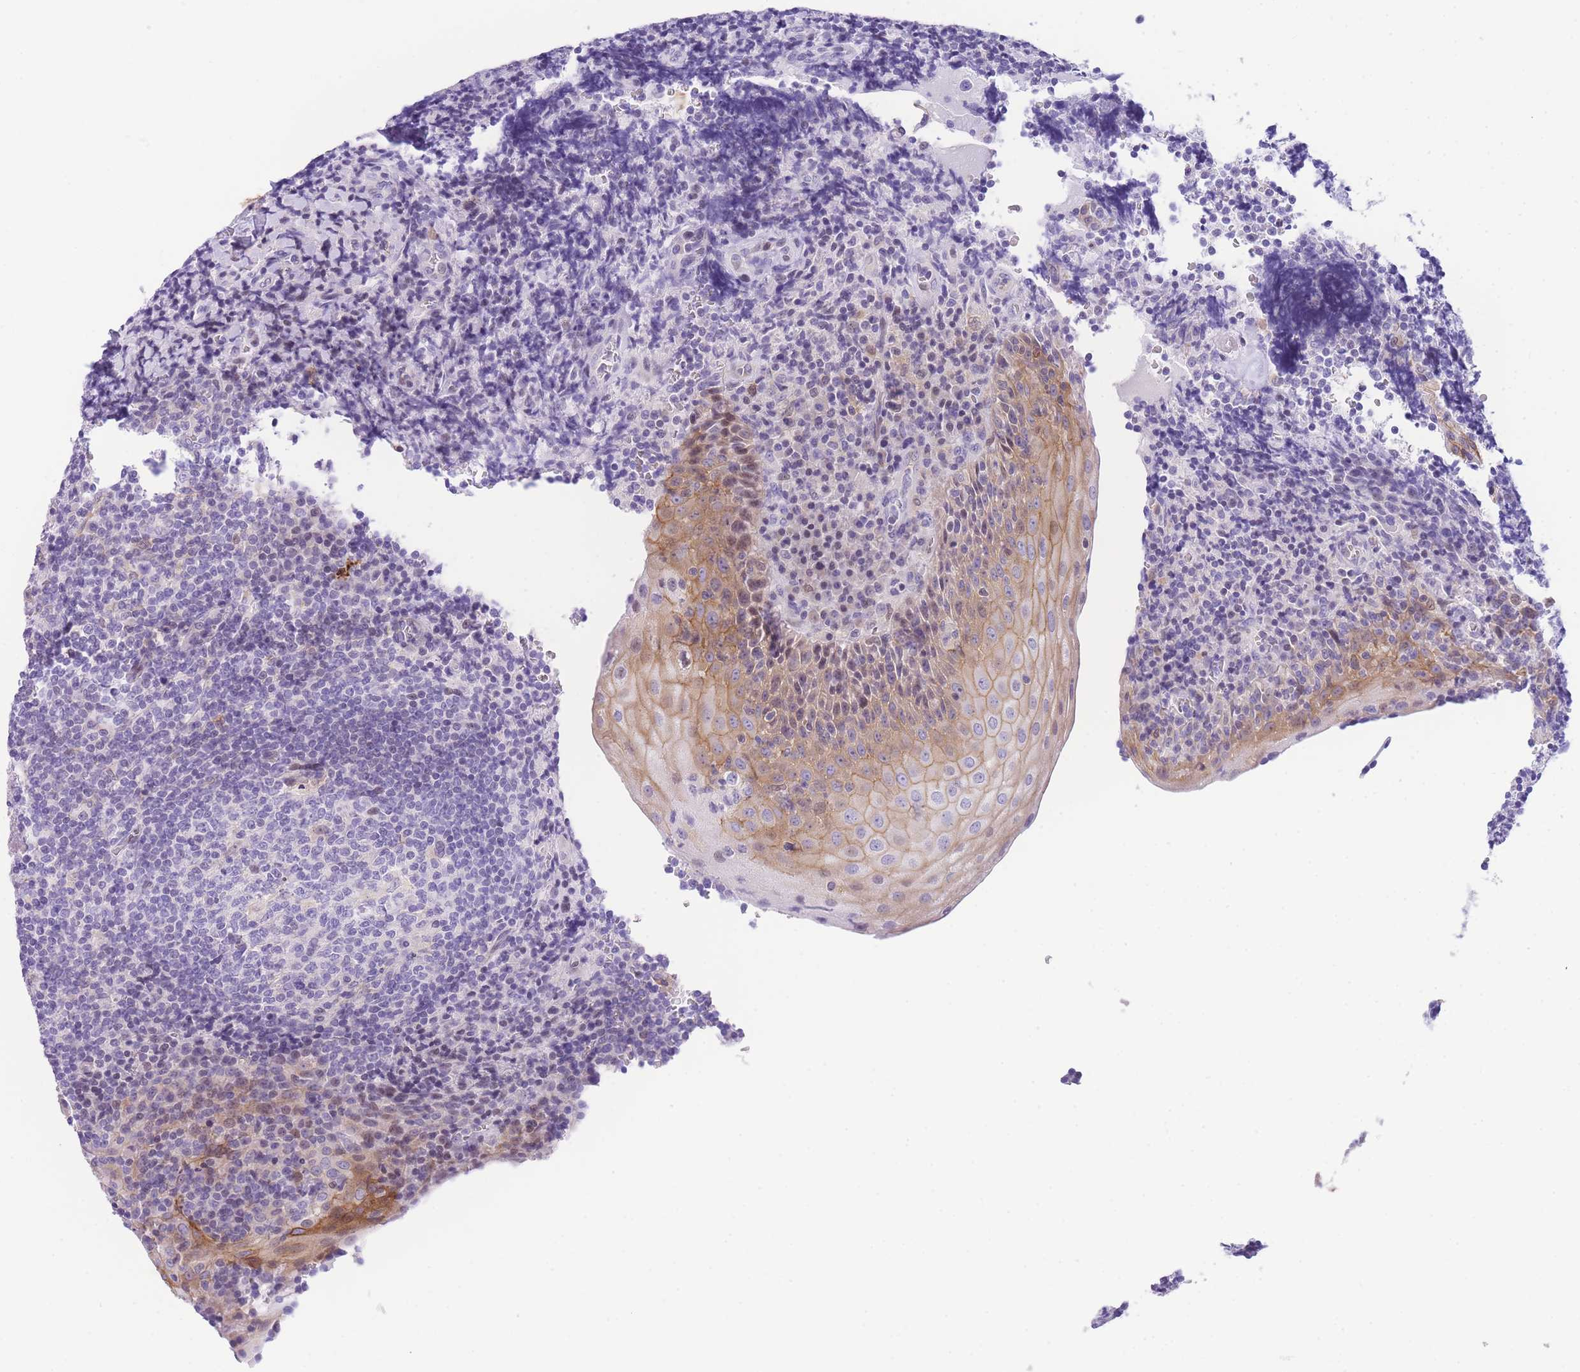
{"staining": {"intensity": "negative", "quantity": "none", "location": "none"}, "tissue": "tonsil", "cell_type": "Germinal center cells", "image_type": "normal", "snomed": [{"axis": "morphology", "description": "Normal tissue, NOS"}, {"axis": "topography", "description": "Tonsil"}], "caption": "Unremarkable tonsil was stained to show a protein in brown. There is no significant positivity in germinal center cells. (Immunohistochemistry (ihc), brightfield microscopy, high magnification).", "gene": "TIFAB", "patient": {"sex": "male", "age": 37}}